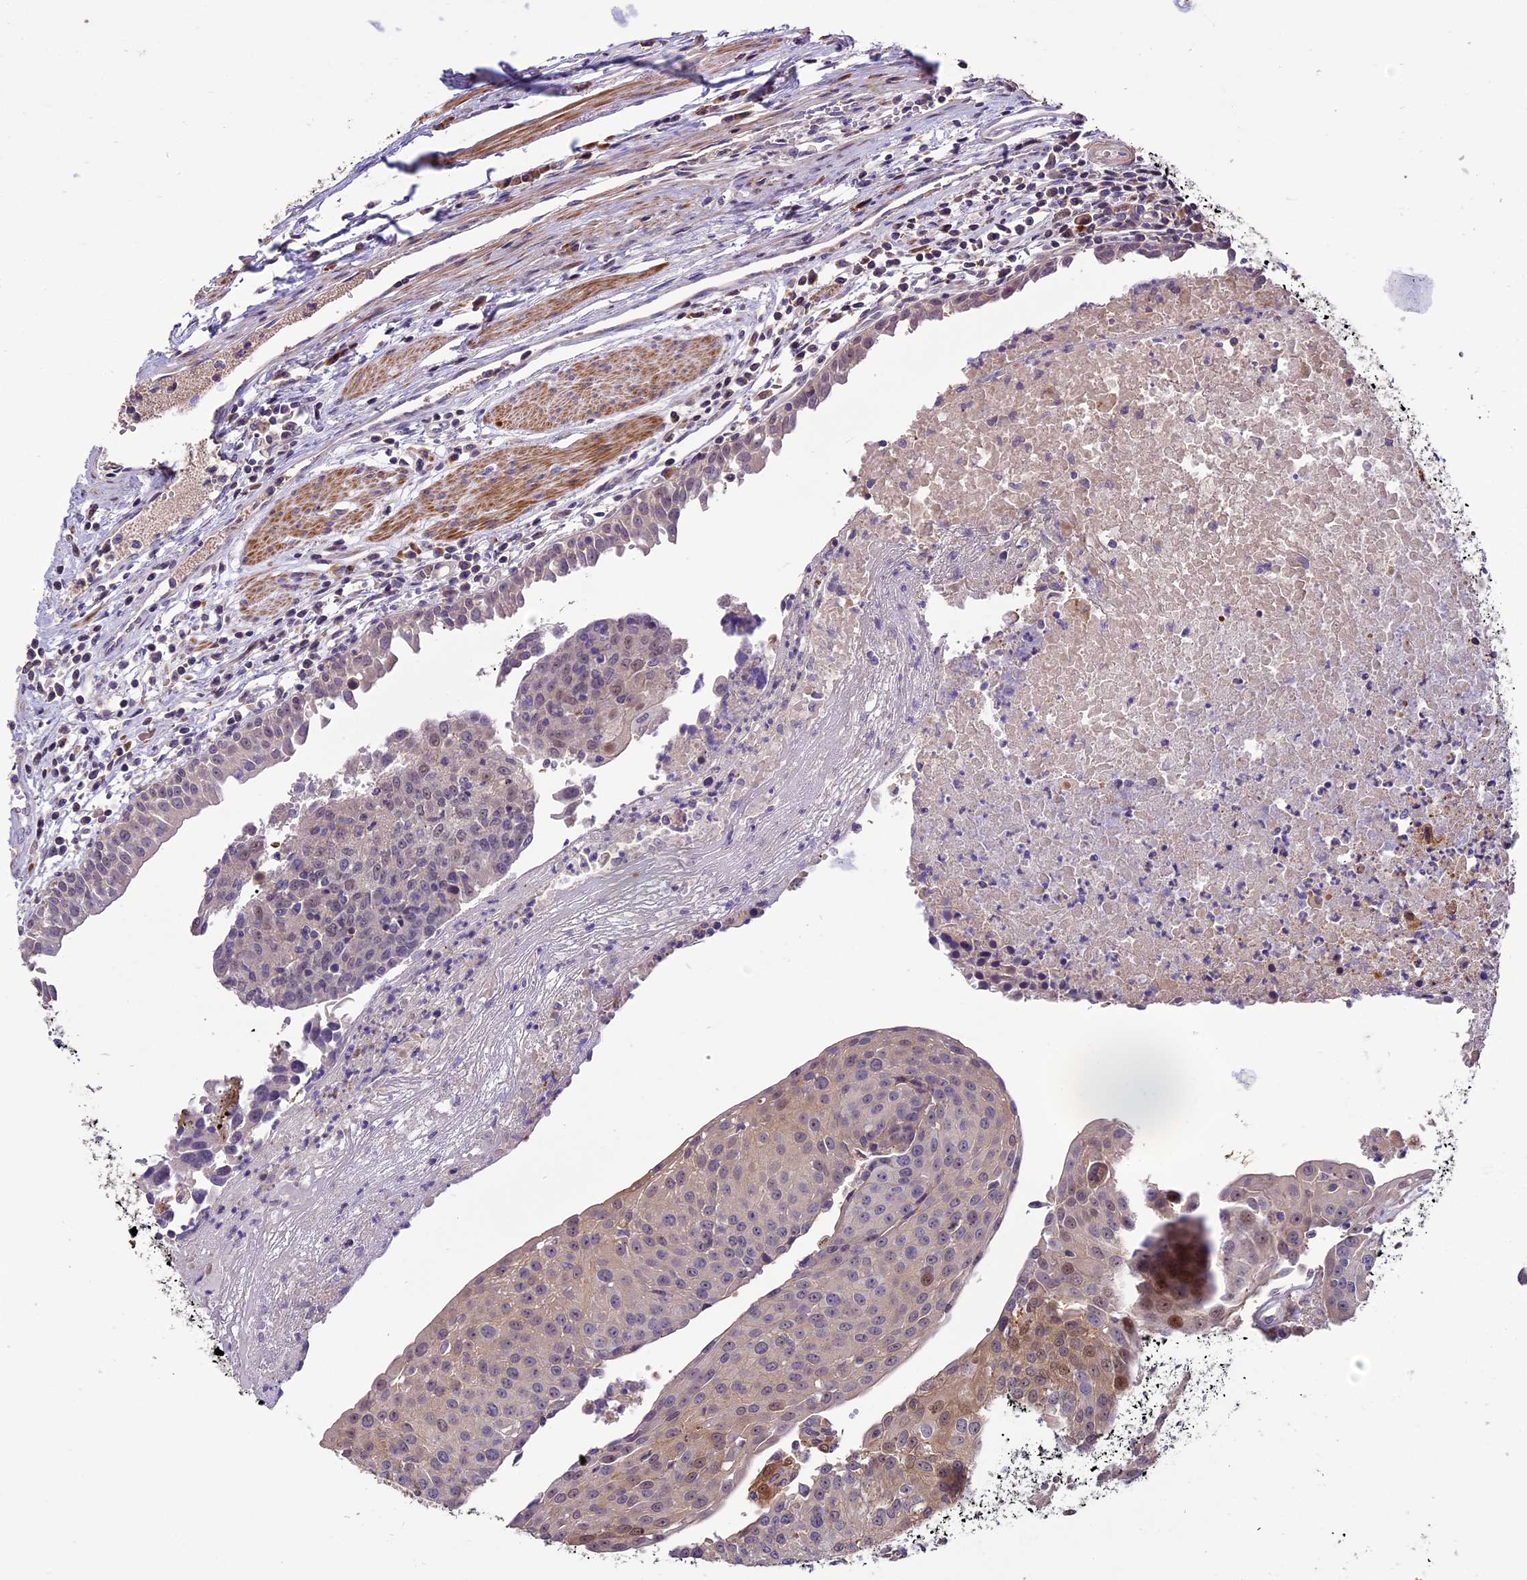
{"staining": {"intensity": "weak", "quantity": "25%-75%", "location": "cytoplasmic/membranous,nuclear"}, "tissue": "urothelial cancer", "cell_type": "Tumor cells", "image_type": "cancer", "snomed": [{"axis": "morphology", "description": "Urothelial carcinoma, High grade"}, {"axis": "topography", "description": "Urinary bladder"}], "caption": "A brown stain shows weak cytoplasmic/membranous and nuclear positivity of a protein in high-grade urothelial carcinoma tumor cells.", "gene": "ENHO", "patient": {"sex": "female", "age": 85}}